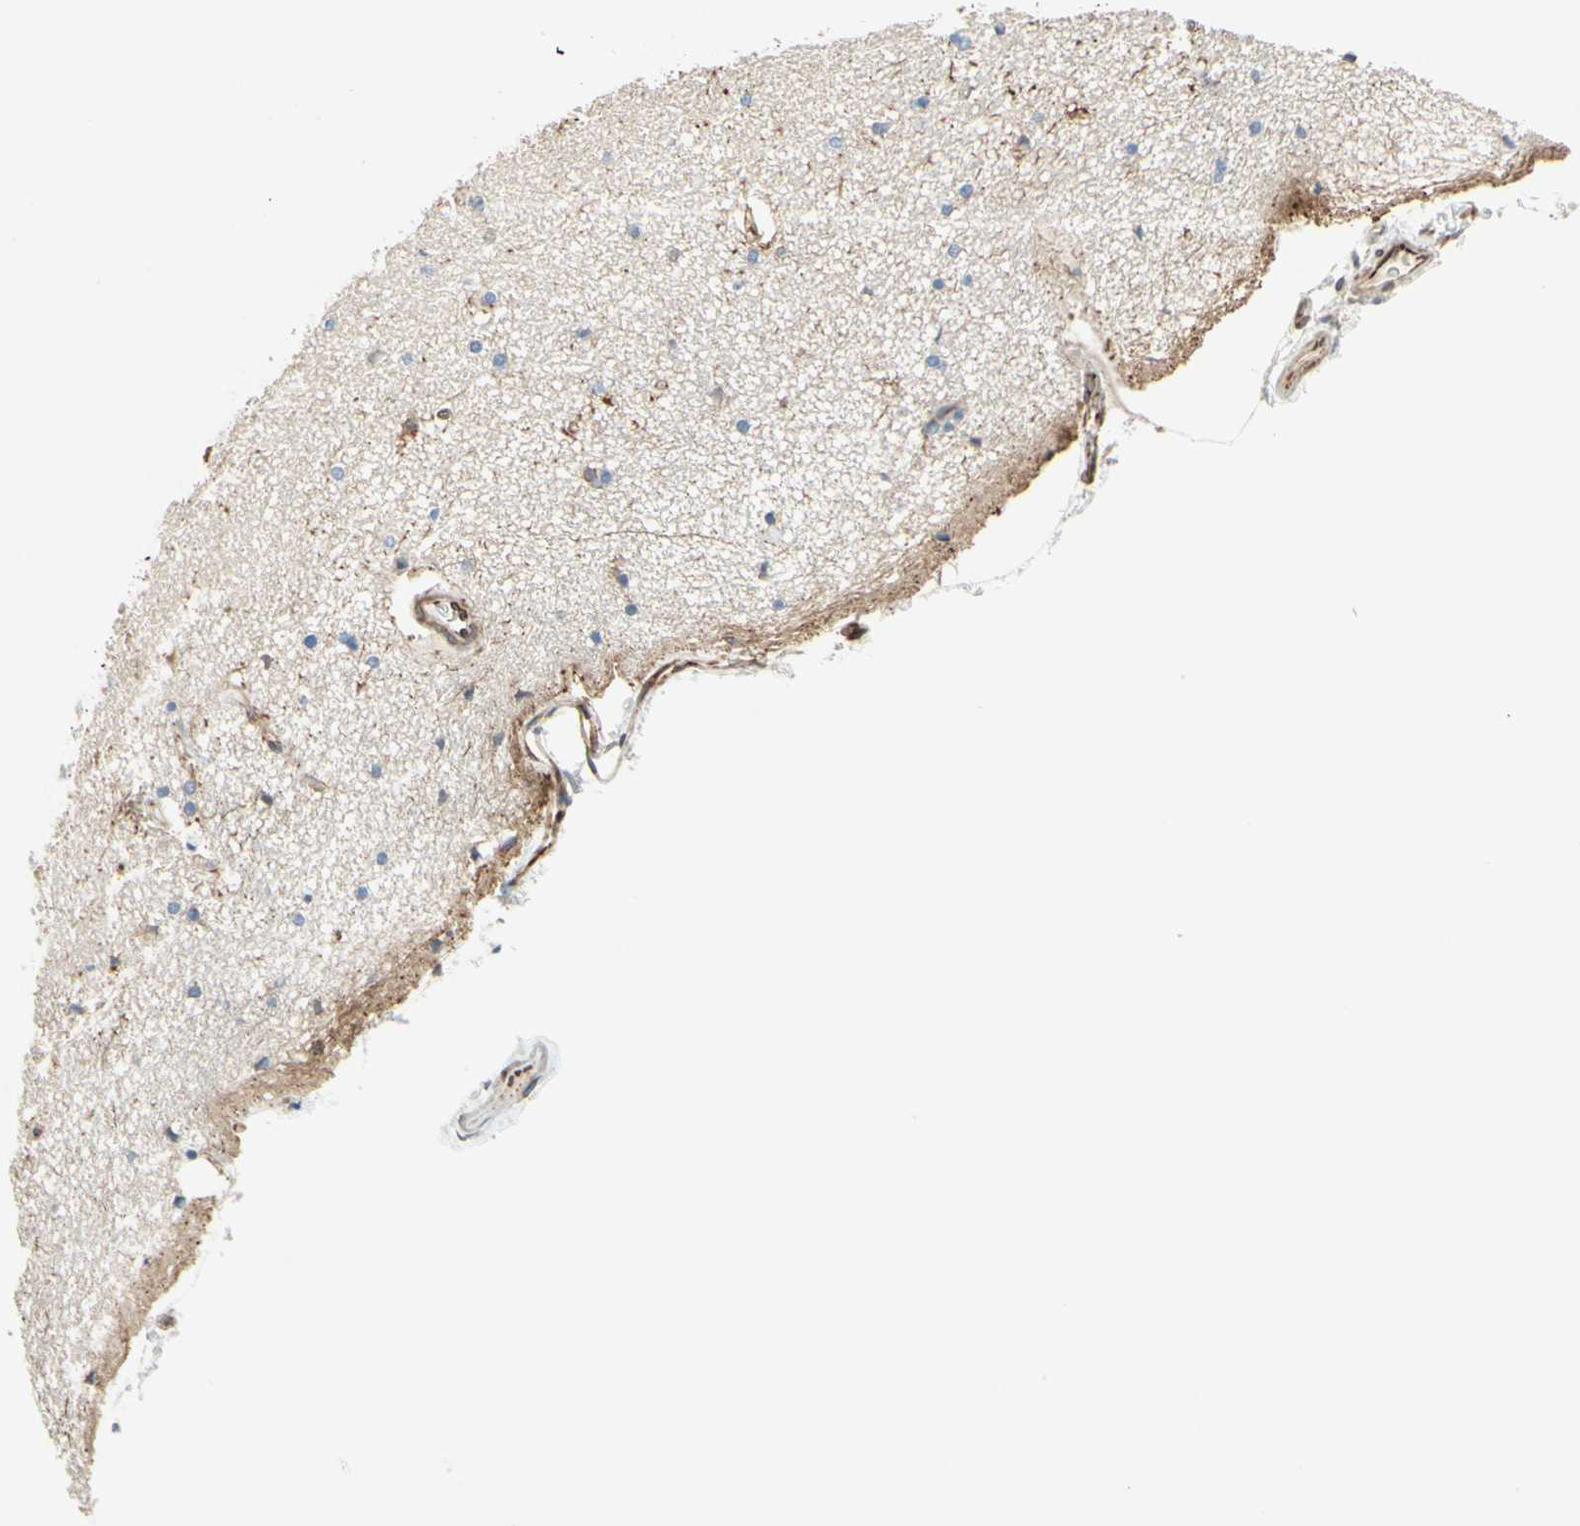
{"staining": {"intensity": "moderate", "quantity": "<25%", "location": "cytoplasmic/membranous"}, "tissue": "hippocampus", "cell_type": "Glial cells", "image_type": "normal", "snomed": [{"axis": "morphology", "description": "Normal tissue, NOS"}, {"axis": "topography", "description": "Hippocampus"}], "caption": "Normal hippocampus was stained to show a protein in brown. There is low levels of moderate cytoplasmic/membranous positivity in approximately <25% of glial cells. (DAB IHC with brightfield microscopy, high magnification).", "gene": "TRAF2", "patient": {"sex": "female", "age": 54}}